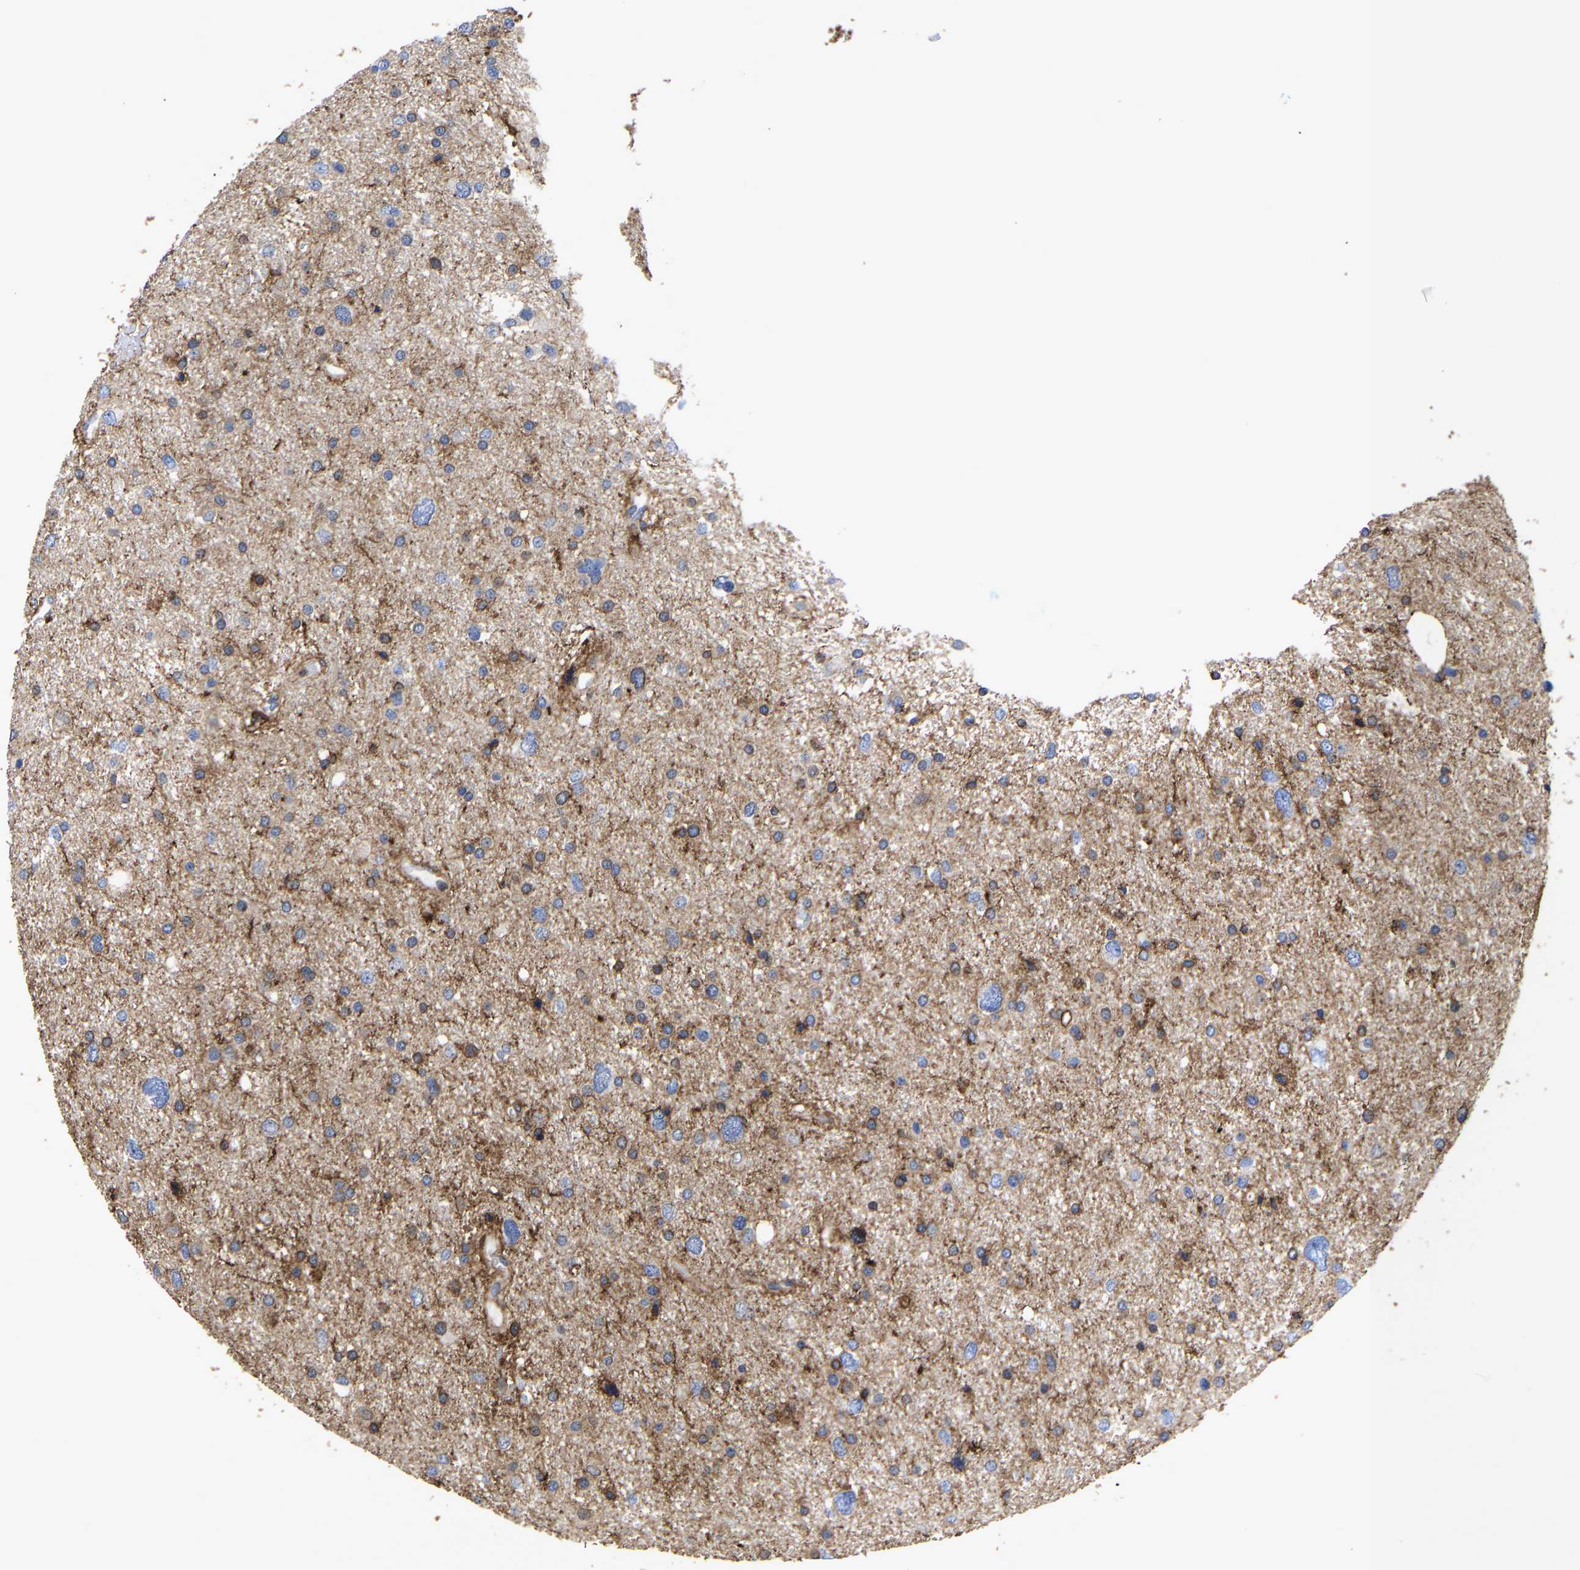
{"staining": {"intensity": "weak", "quantity": "<25%", "location": "cytoplasmic/membranous,nuclear"}, "tissue": "glioma", "cell_type": "Tumor cells", "image_type": "cancer", "snomed": [{"axis": "morphology", "description": "Glioma, malignant, Low grade"}, {"axis": "topography", "description": "Brain"}], "caption": "The photomicrograph demonstrates no significant positivity in tumor cells of malignant glioma (low-grade).", "gene": "LIF", "patient": {"sex": "female", "age": 37}}